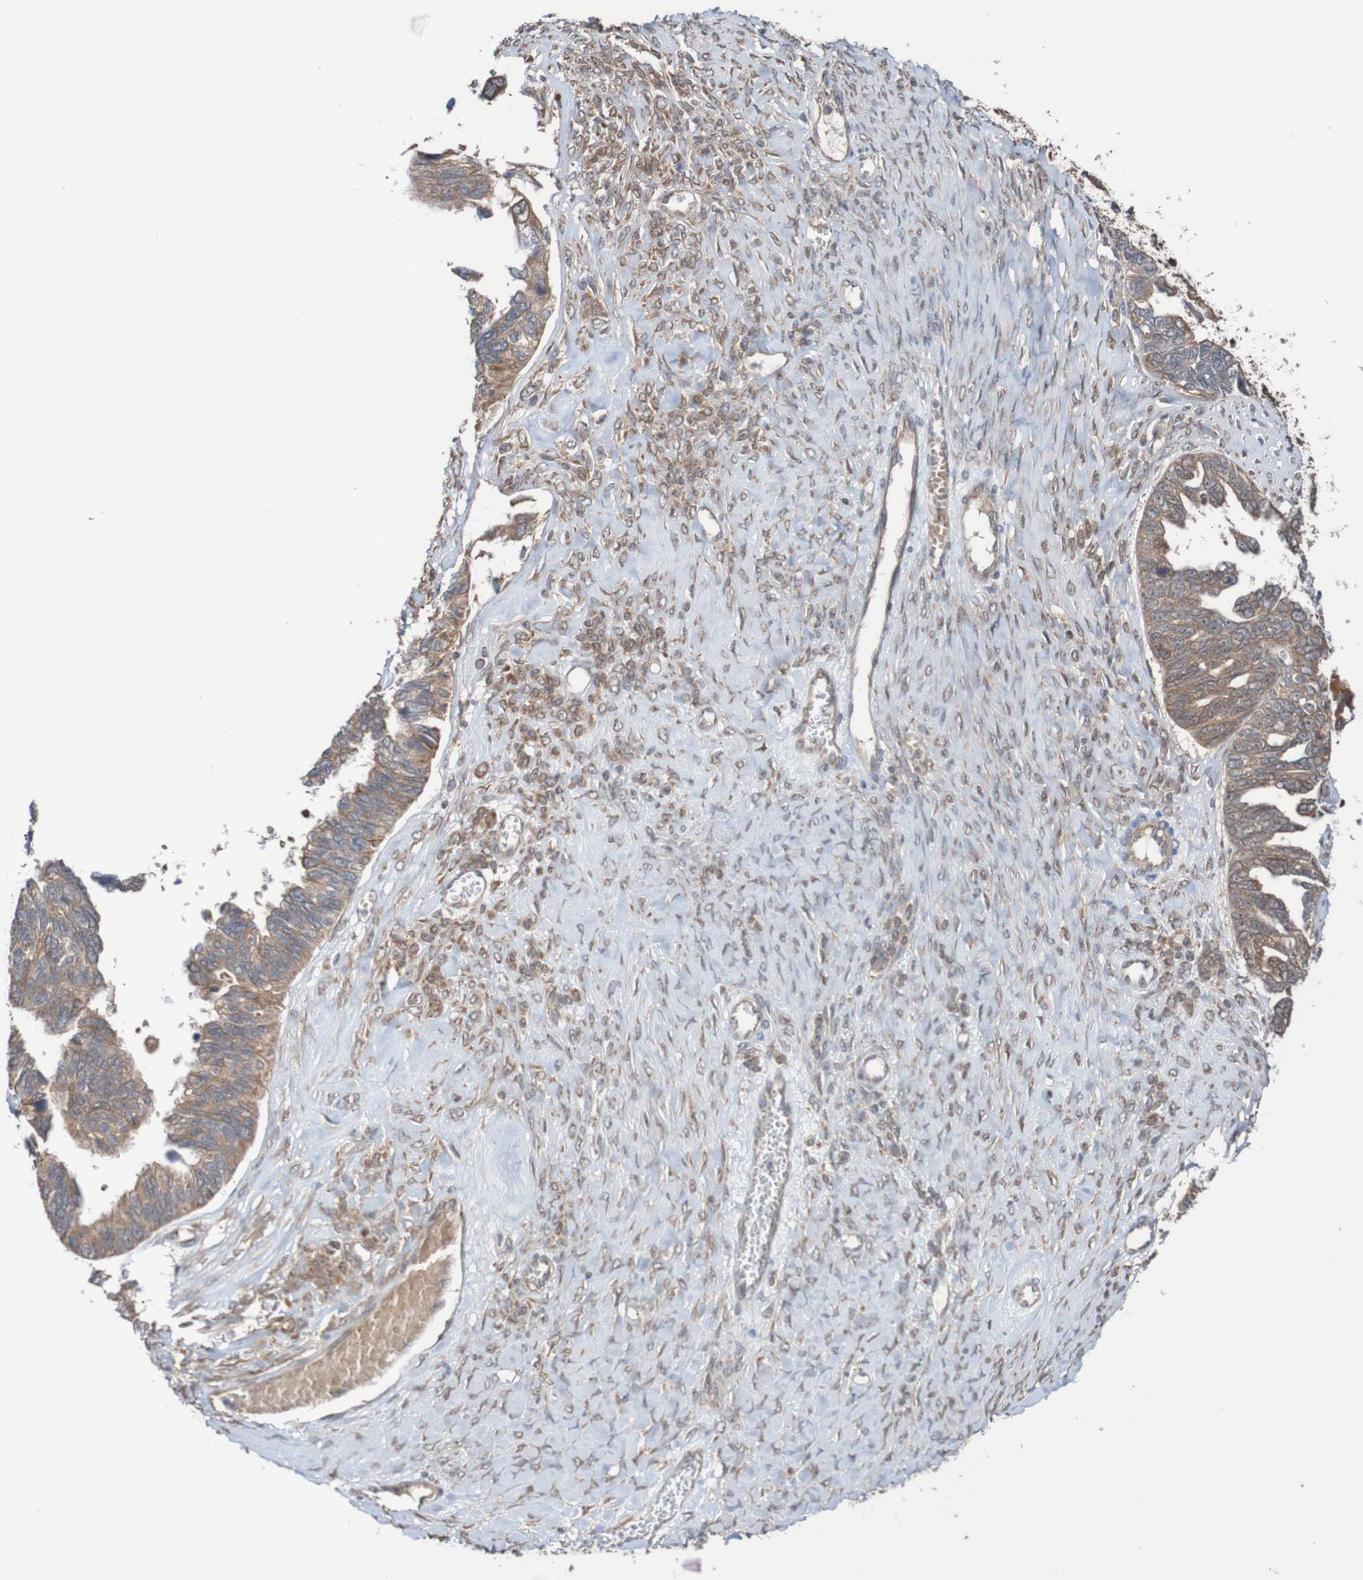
{"staining": {"intensity": "moderate", "quantity": ">75%", "location": "cytoplasmic/membranous"}, "tissue": "ovarian cancer", "cell_type": "Tumor cells", "image_type": "cancer", "snomed": [{"axis": "morphology", "description": "Cystadenocarcinoma, serous, NOS"}, {"axis": "topography", "description": "Ovary"}], "caption": "Immunohistochemical staining of ovarian serous cystadenocarcinoma exhibits medium levels of moderate cytoplasmic/membranous protein expression in approximately >75% of tumor cells.", "gene": "PHPT1", "patient": {"sex": "female", "age": 79}}